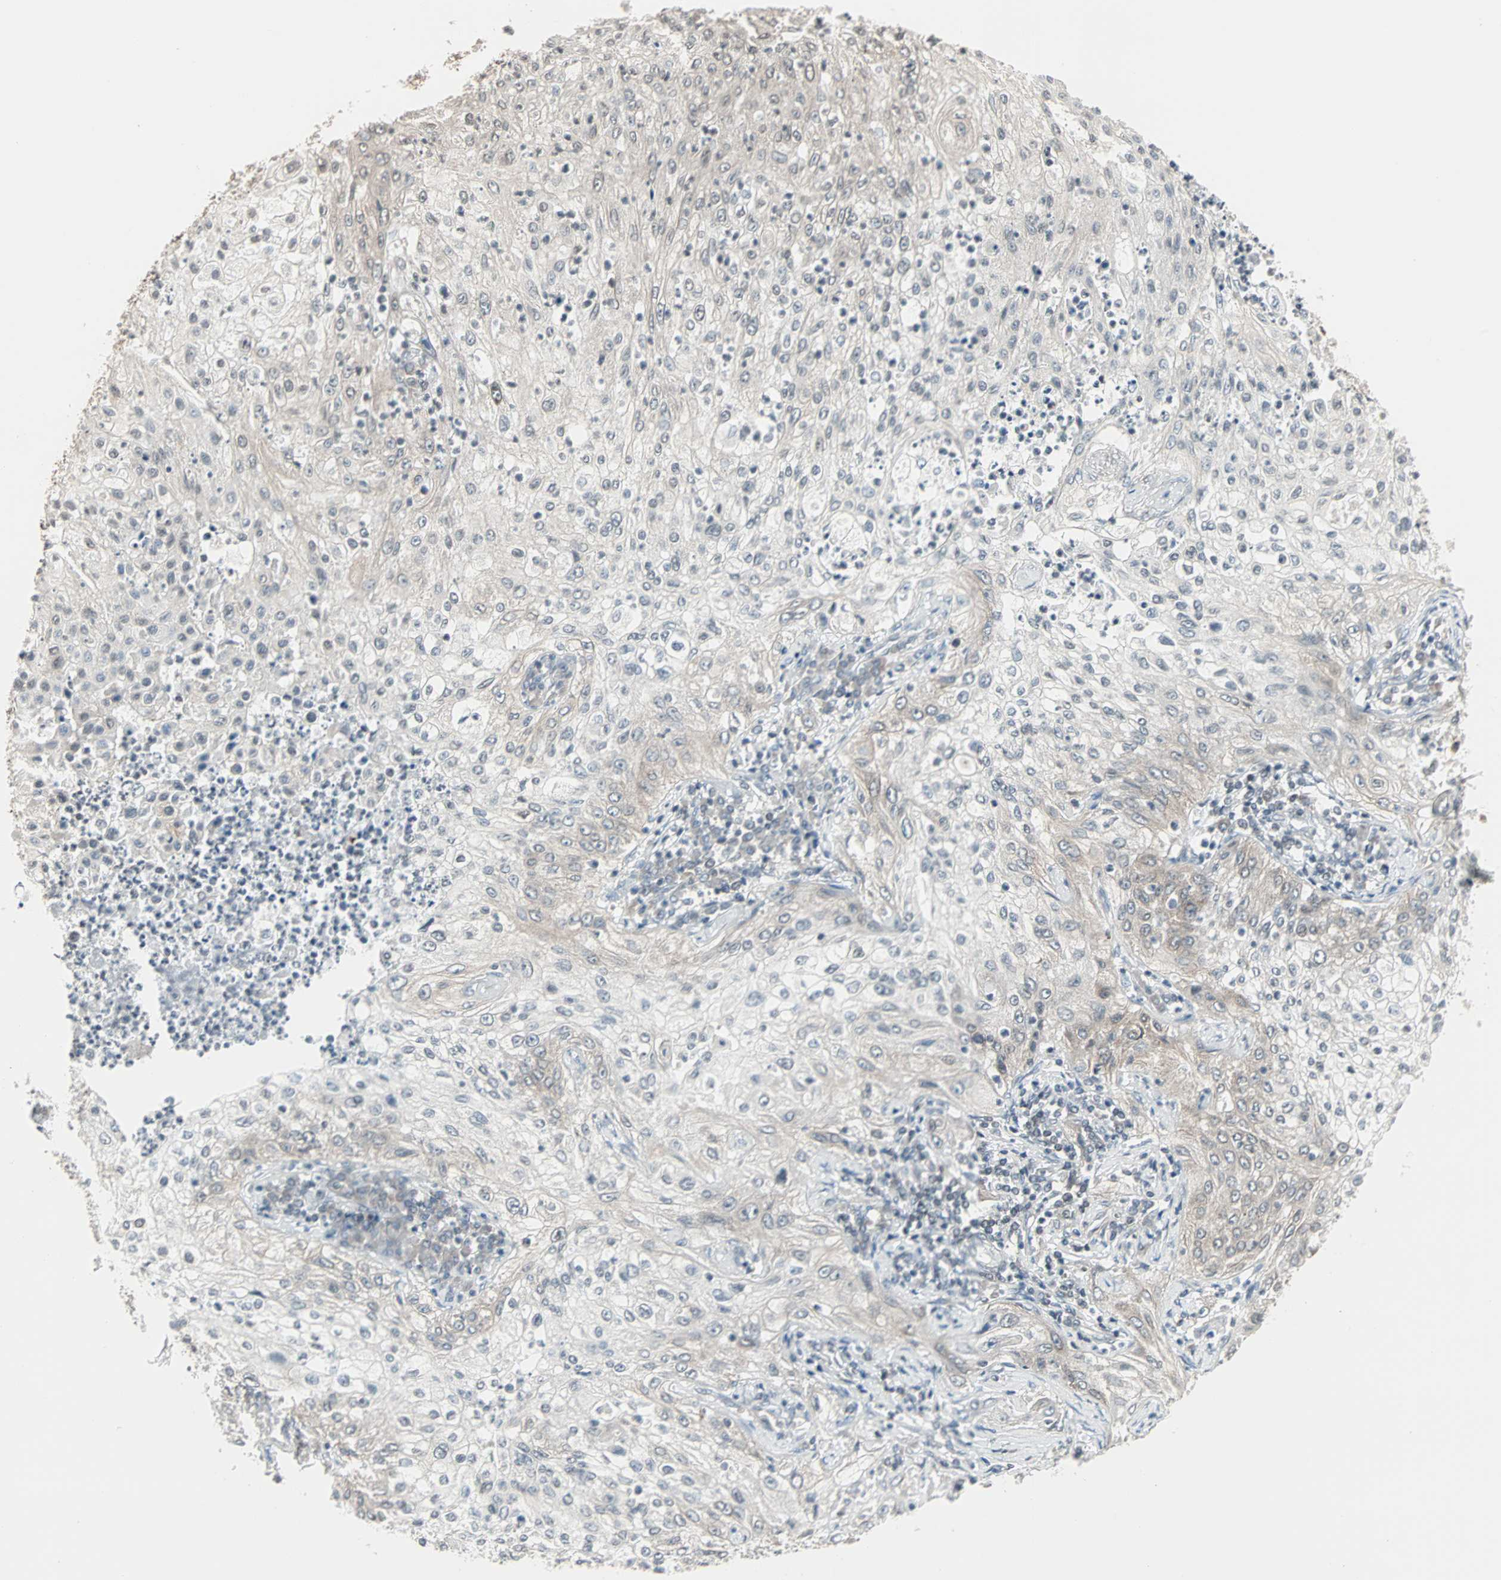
{"staining": {"intensity": "weak", "quantity": "<25%", "location": "cytoplasmic/membranous"}, "tissue": "lung cancer", "cell_type": "Tumor cells", "image_type": "cancer", "snomed": [{"axis": "morphology", "description": "Inflammation, NOS"}, {"axis": "morphology", "description": "Squamous cell carcinoma, NOS"}, {"axis": "topography", "description": "Lymph node"}, {"axis": "topography", "description": "Soft tissue"}, {"axis": "topography", "description": "Lung"}], "caption": "Tumor cells are negative for brown protein staining in squamous cell carcinoma (lung). Nuclei are stained in blue.", "gene": "CBLC", "patient": {"sex": "male", "age": 66}}